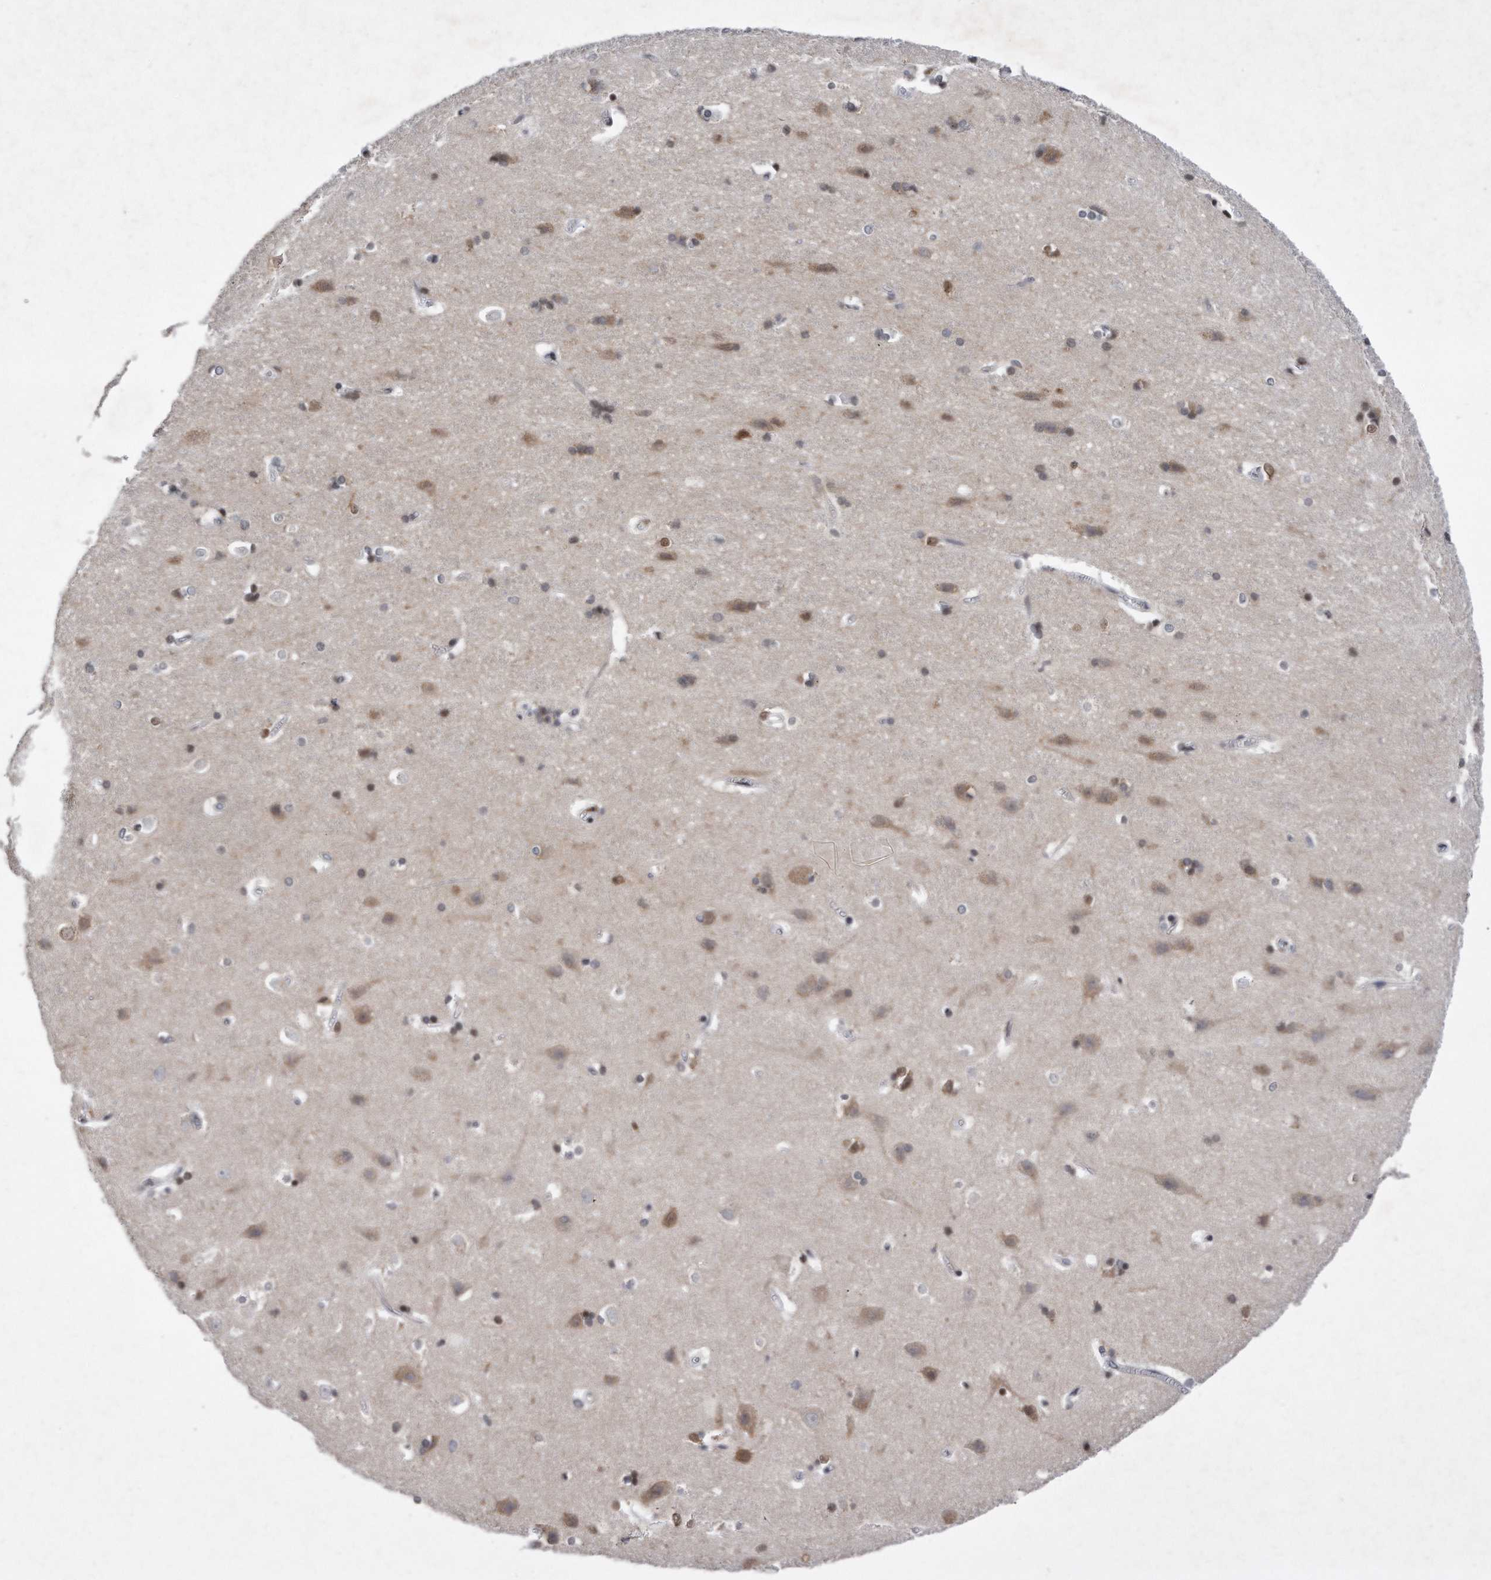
{"staining": {"intensity": "weak", "quantity": "25%-75%", "location": "cytoplasmic/membranous"}, "tissue": "cerebral cortex", "cell_type": "Endothelial cells", "image_type": "normal", "snomed": [{"axis": "morphology", "description": "Normal tissue, NOS"}, {"axis": "topography", "description": "Cerebral cortex"}], "caption": "Normal cerebral cortex was stained to show a protein in brown. There is low levels of weak cytoplasmic/membranous staining in about 25%-75% of endothelial cells. (IHC, brightfield microscopy, high magnification).", "gene": "DAB1", "patient": {"sex": "male", "age": 54}}